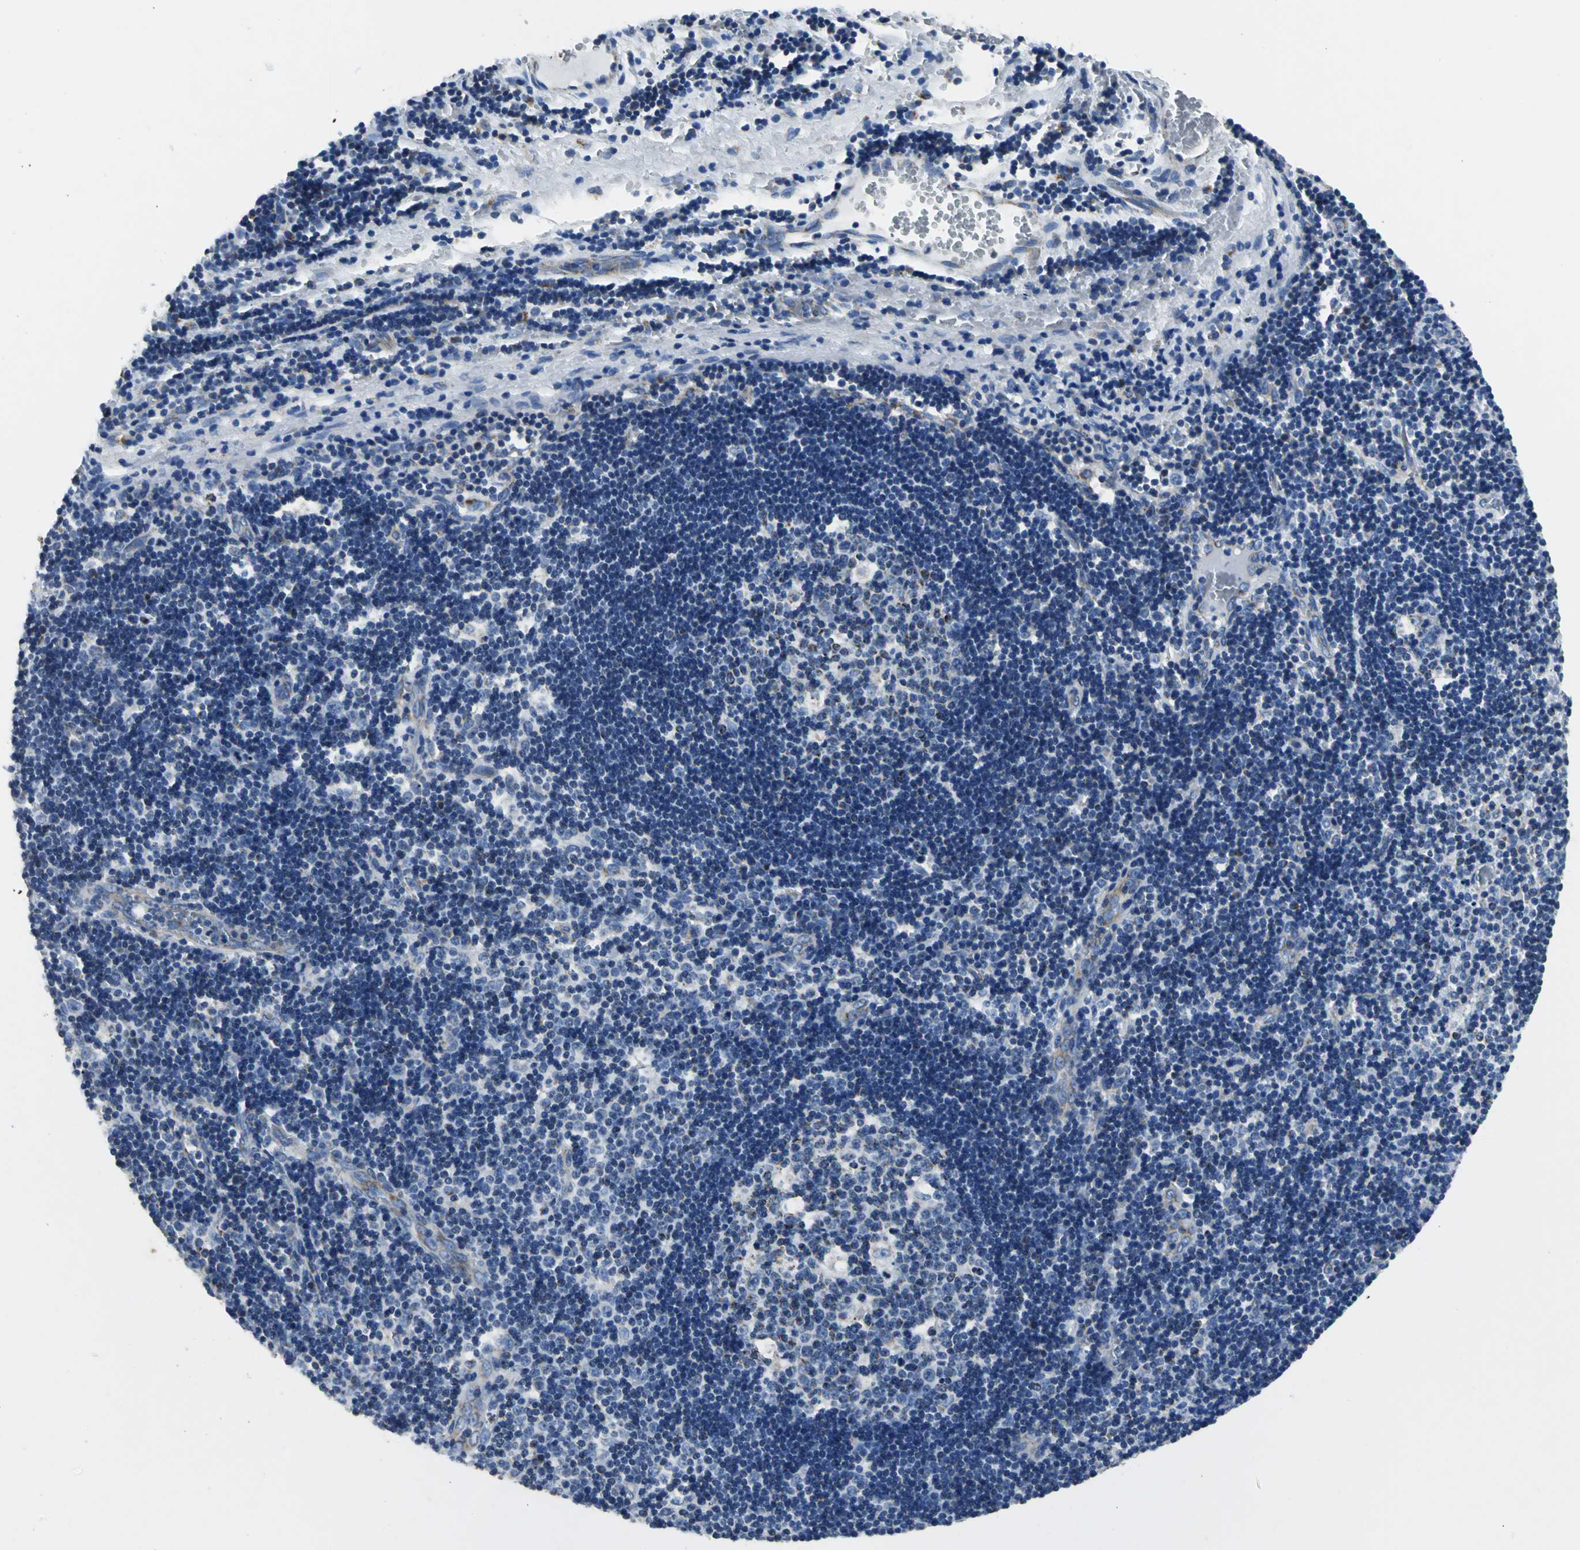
{"staining": {"intensity": "moderate", "quantity": "<25%", "location": "cytoplasmic/membranous"}, "tissue": "lymph node", "cell_type": "Germinal center cells", "image_type": "normal", "snomed": [{"axis": "morphology", "description": "Normal tissue, NOS"}, {"axis": "topography", "description": "Lymph node"}, {"axis": "topography", "description": "Salivary gland"}], "caption": "Immunohistochemical staining of unremarkable lymph node shows low levels of moderate cytoplasmic/membranous positivity in about <25% of germinal center cells. The staining is performed using DAB brown chromogen to label protein expression. The nuclei are counter-stained blue using hematoxylin.", "gene": "IFI6", "patient": {"sex": "male", "age": 8}}